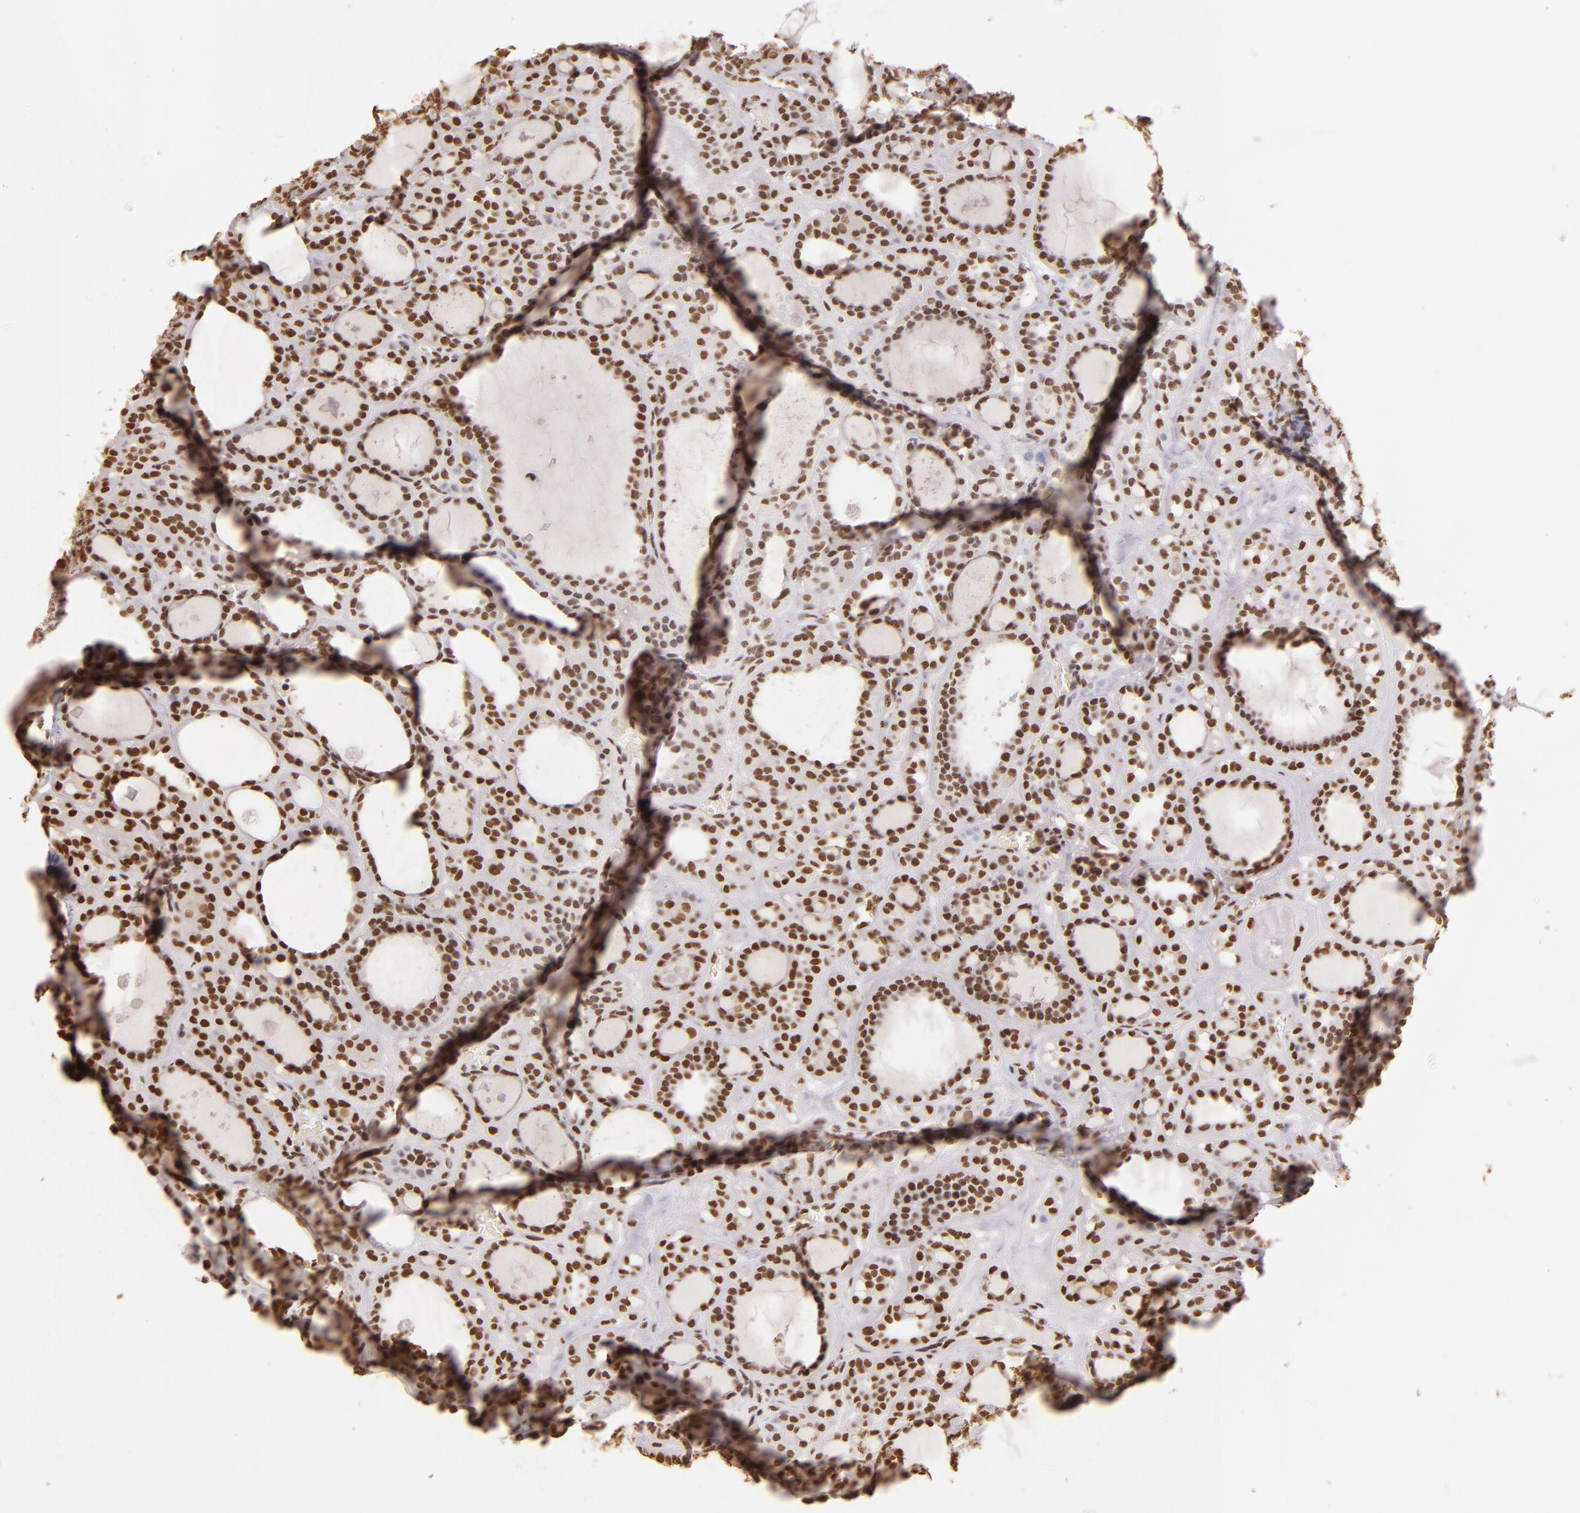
{"staining": {"intensity": "moderate", "quantity": ">75%", "location": "nuclear"}, "tissue": "thyroid cancer", "cell_type": "Tumor cells", "image_type": "cancer", "snomed": [{"axis": "morphology", "description": "Follicular adenoma carcinoma, NOS"}, {"axis": "topography", "description": "Thyroid gland"}], "caption": "Follicular adenoma carcinoma (thyroid) tissue exhibits moderate nuclear positivity in approximately >75% of tumor cells The staining was performed using DAB (3,3'-diaminobenzidine) to visualize the protein expression in brown, while the nuclei were stained in blue with hematoxylin (Magnification: 20x).", "gene": "PAPOLA", "patient": {"sex": "female", "age": 71}}